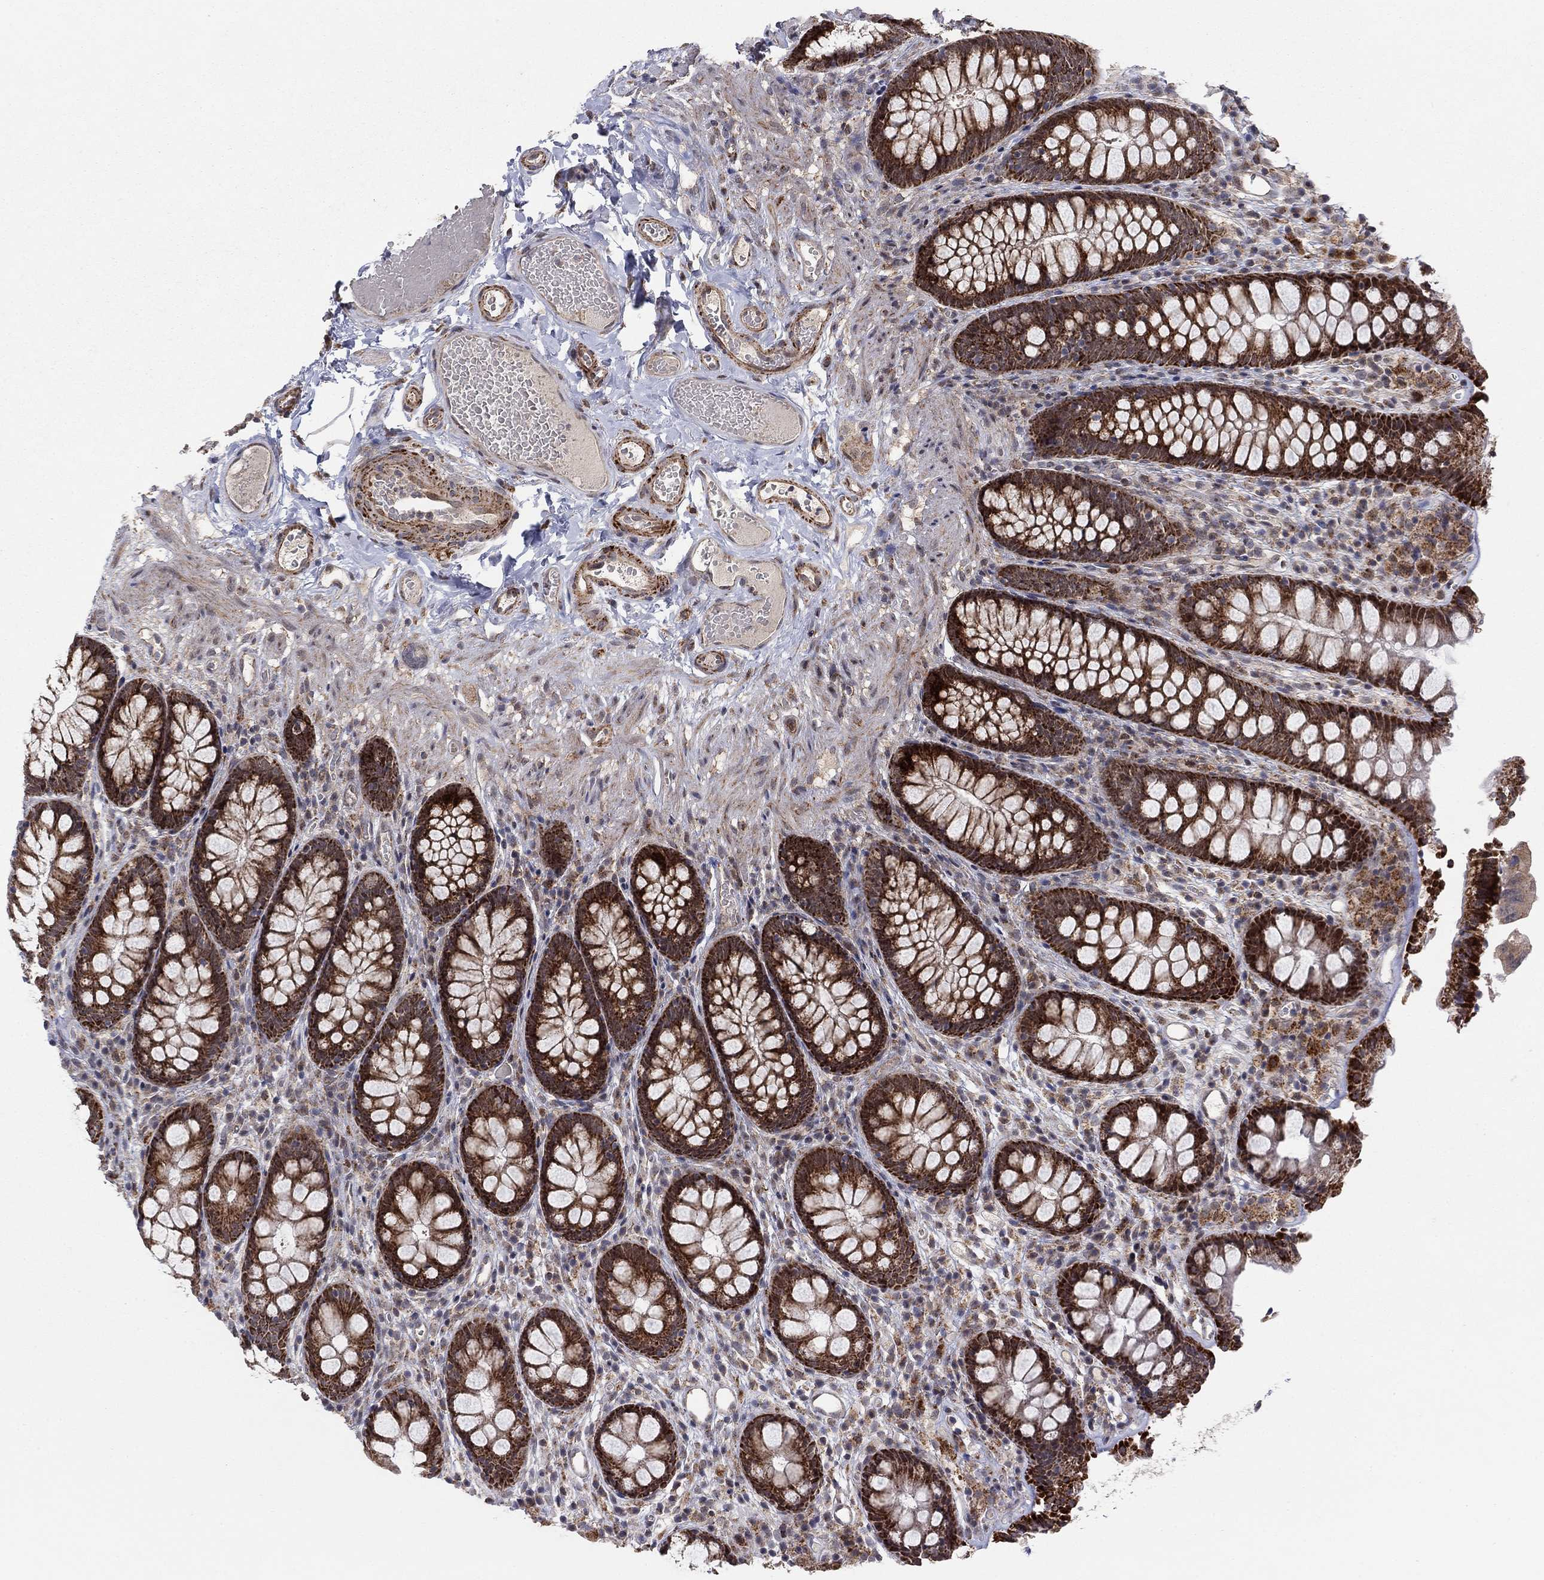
{"staining": {"intensity": "negative", "quantity": "none", "location": "none"}, "tissue": "colon", "cell_type": "Endothelial cells", "image_type": "normal", "snomed": [{"axis": "morphology", "description": "Normal tissue, NOS"}, {"axis": "topography", "description": "Colon"}], "caption": "DAB (3,3'-diaminobenzidine) immunohistochemical staining of unremarkable colon shows no significant positivity in endothelial cells.", "gene": "ZNF395", "patient": {"sex": "female", "age": 86}}